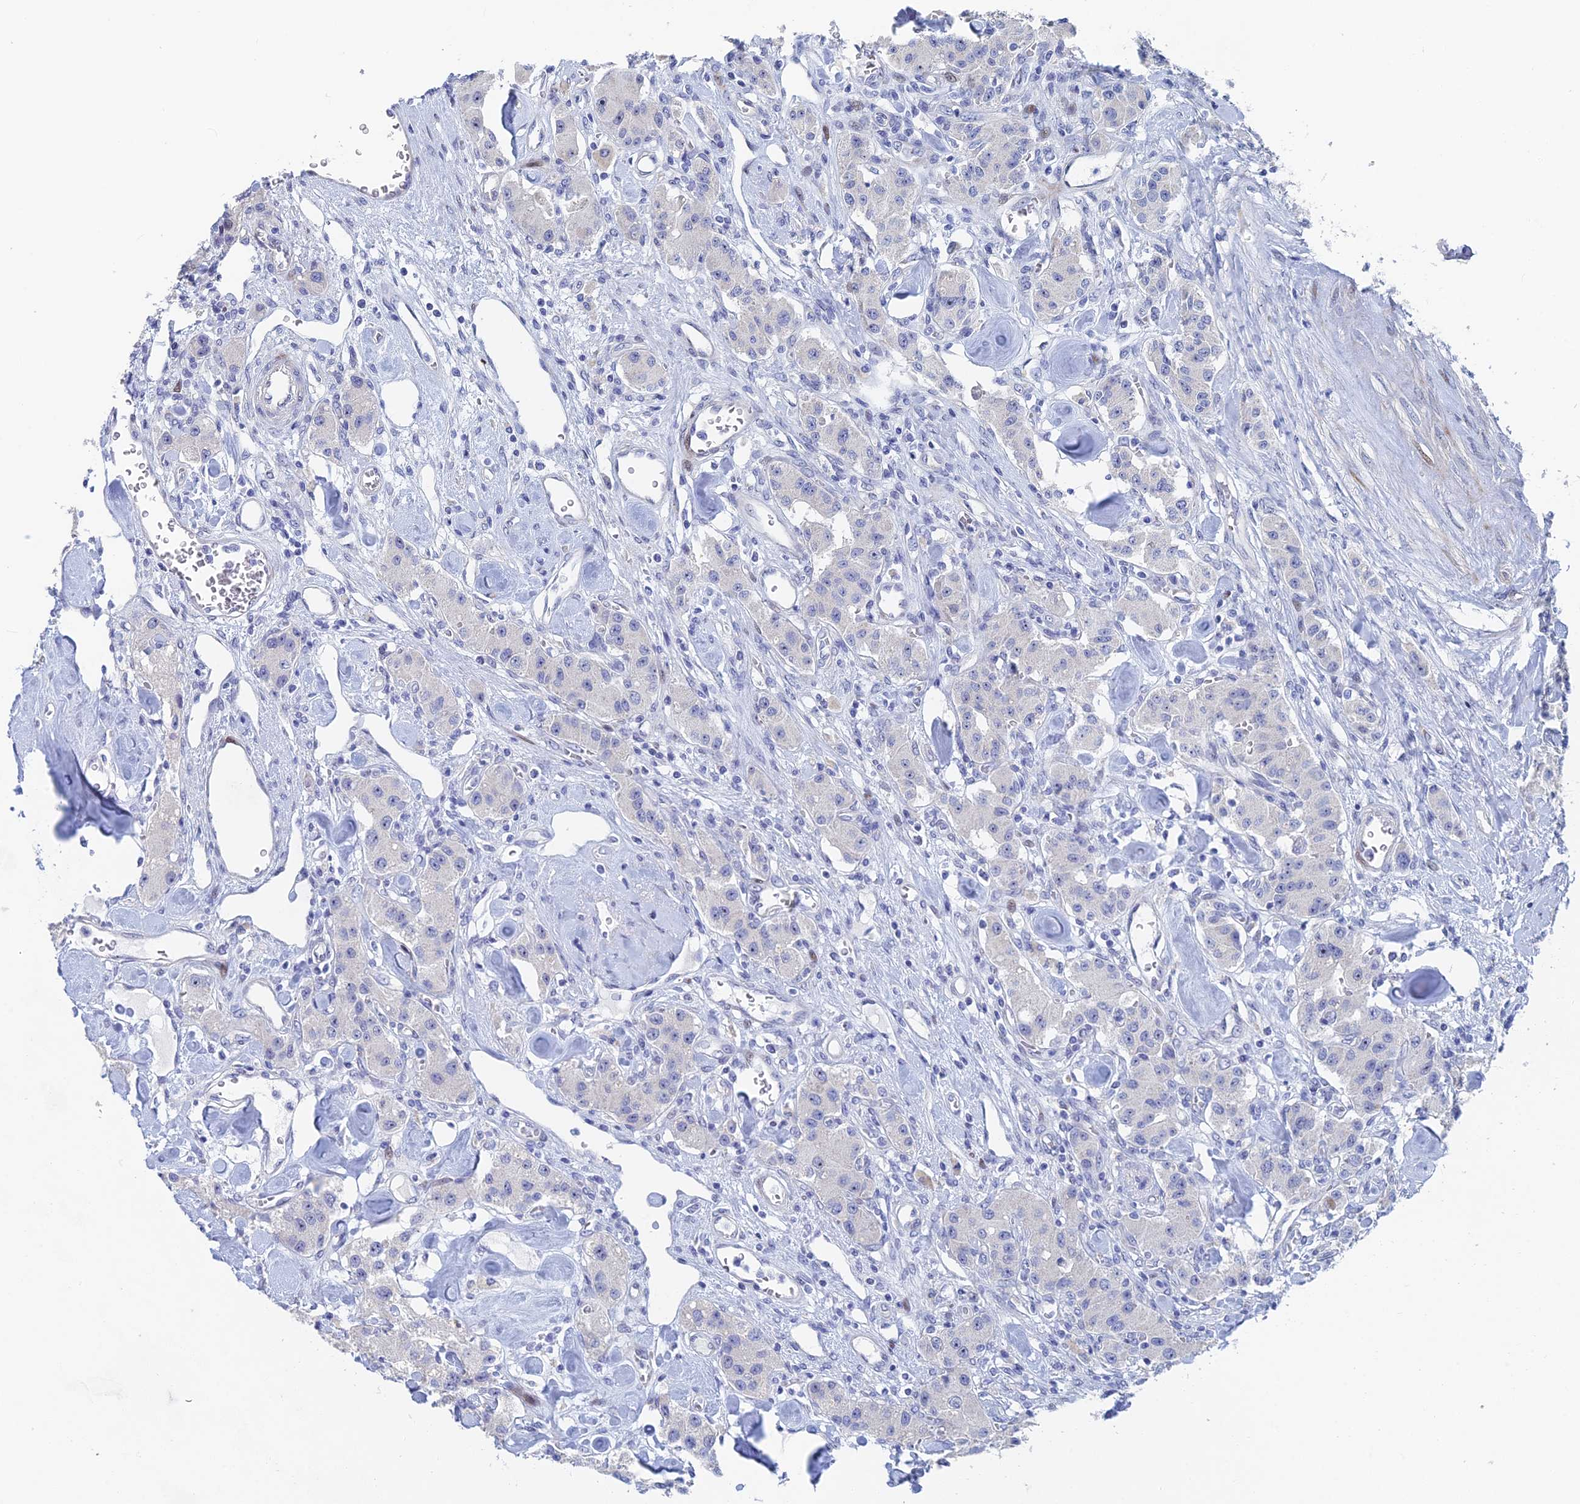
{"staining": {"intensity": "negative", "quantity": "none", "location": "none"}, "tissue": "carcinoid", "cell_type": "Tumor cells", "image_type": "cancer", "snomed": [{"axis": "morphology", "description": "Carcinoid, malignant, NOS"}, {"axis": "topography", "description": "Pancreas"}], "caption": "A photomicrograph of human carcinoid is negative for staining in tumor cells.", "gene": "DRGX", "patient": {"sex": "male", "age": 41}}